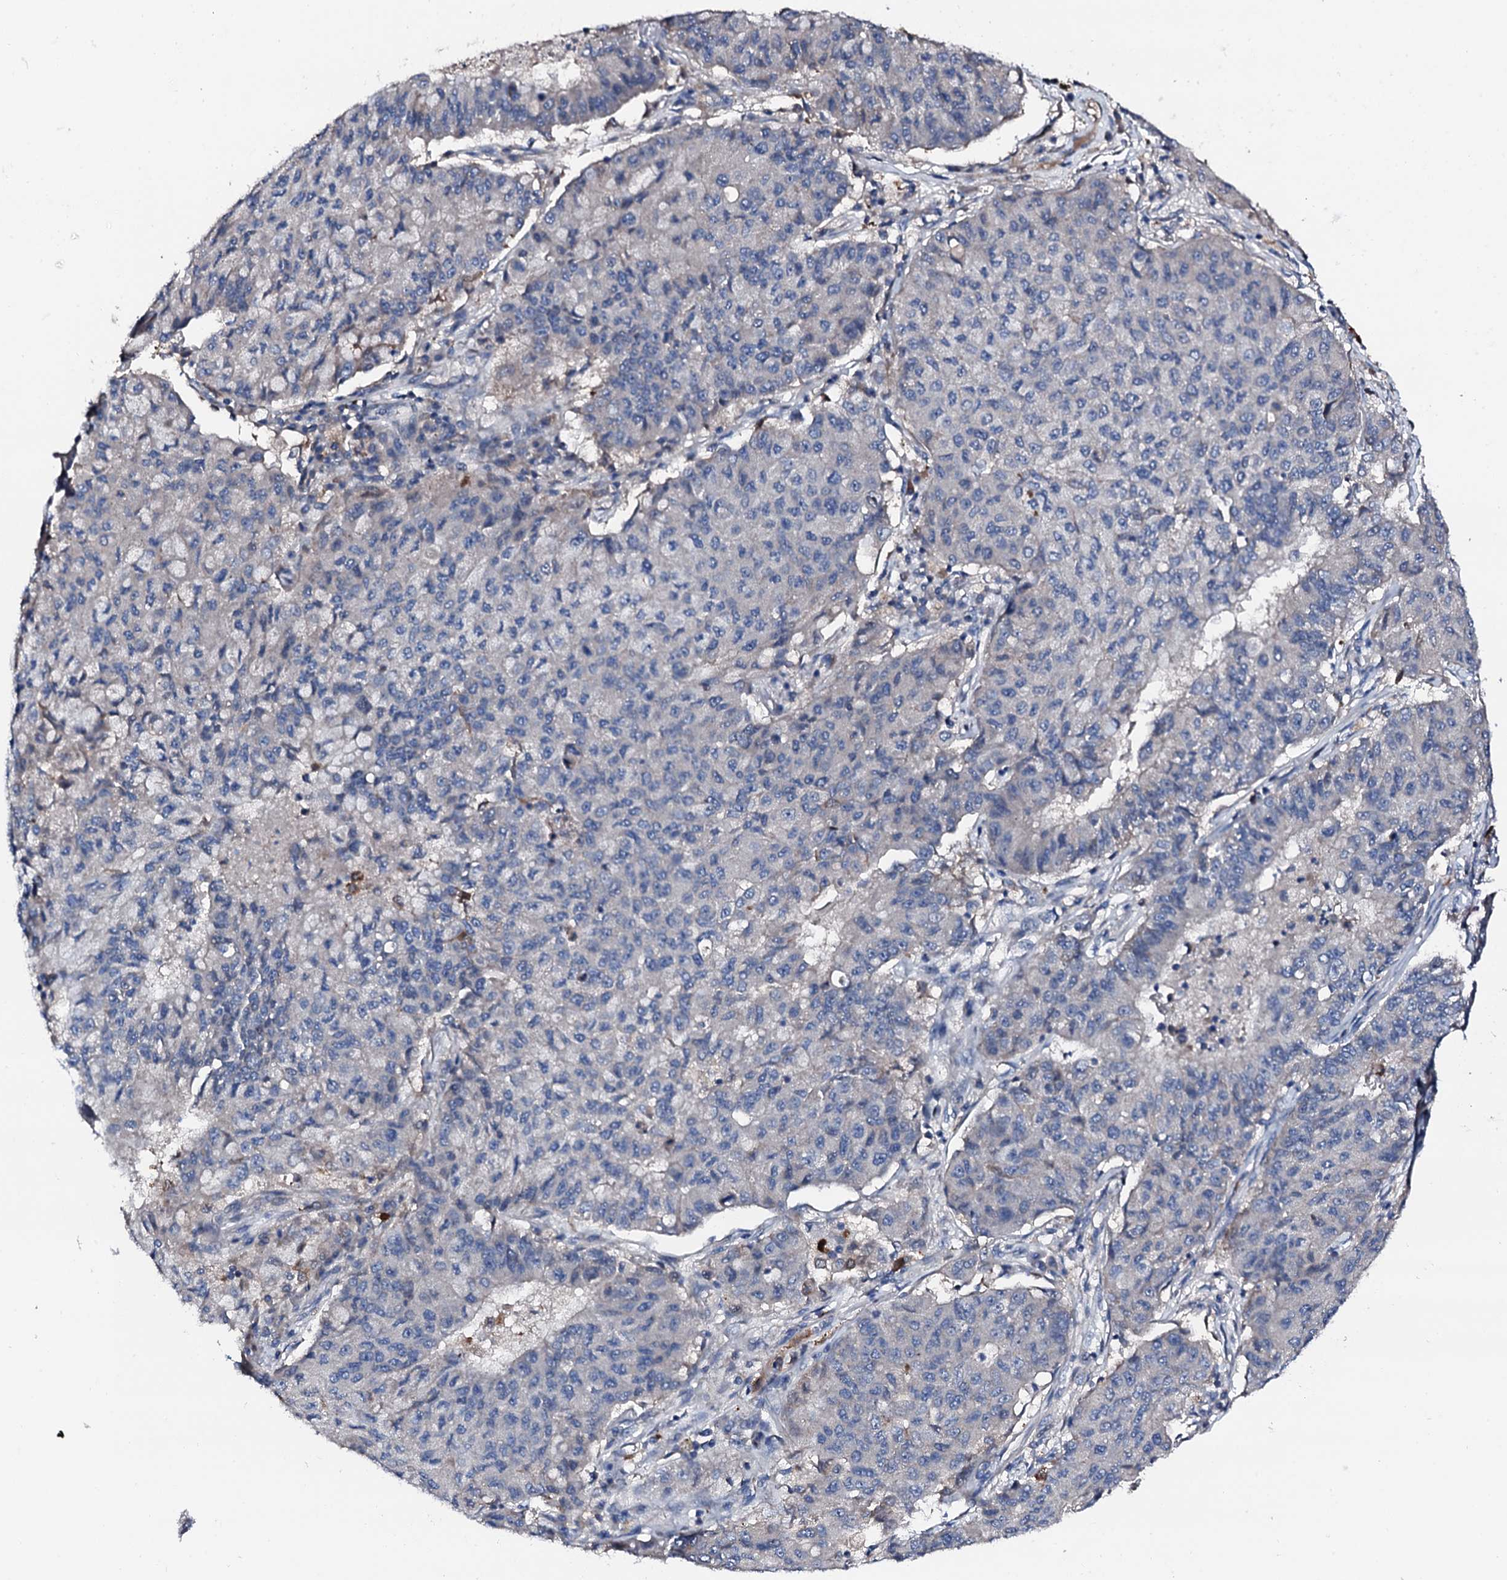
{"staining": {"intensity": "negative", "quantity": "none", "location": "none"}, "tissue": "lung cancer", "cell_type": "Tumor cells", "image_type": "cancer", "snomed": [{"axis": "morphology", "description": "Squamous cell carcinoma, NOS"}, {"axis": "topography", "description": "Lung"}], "caption": "Tumor cells are negative for protein expression in human squamous cell carcinoma (lung).", "gene": "TRAFD1", "patient": {"sex": "male", "age": 74}}